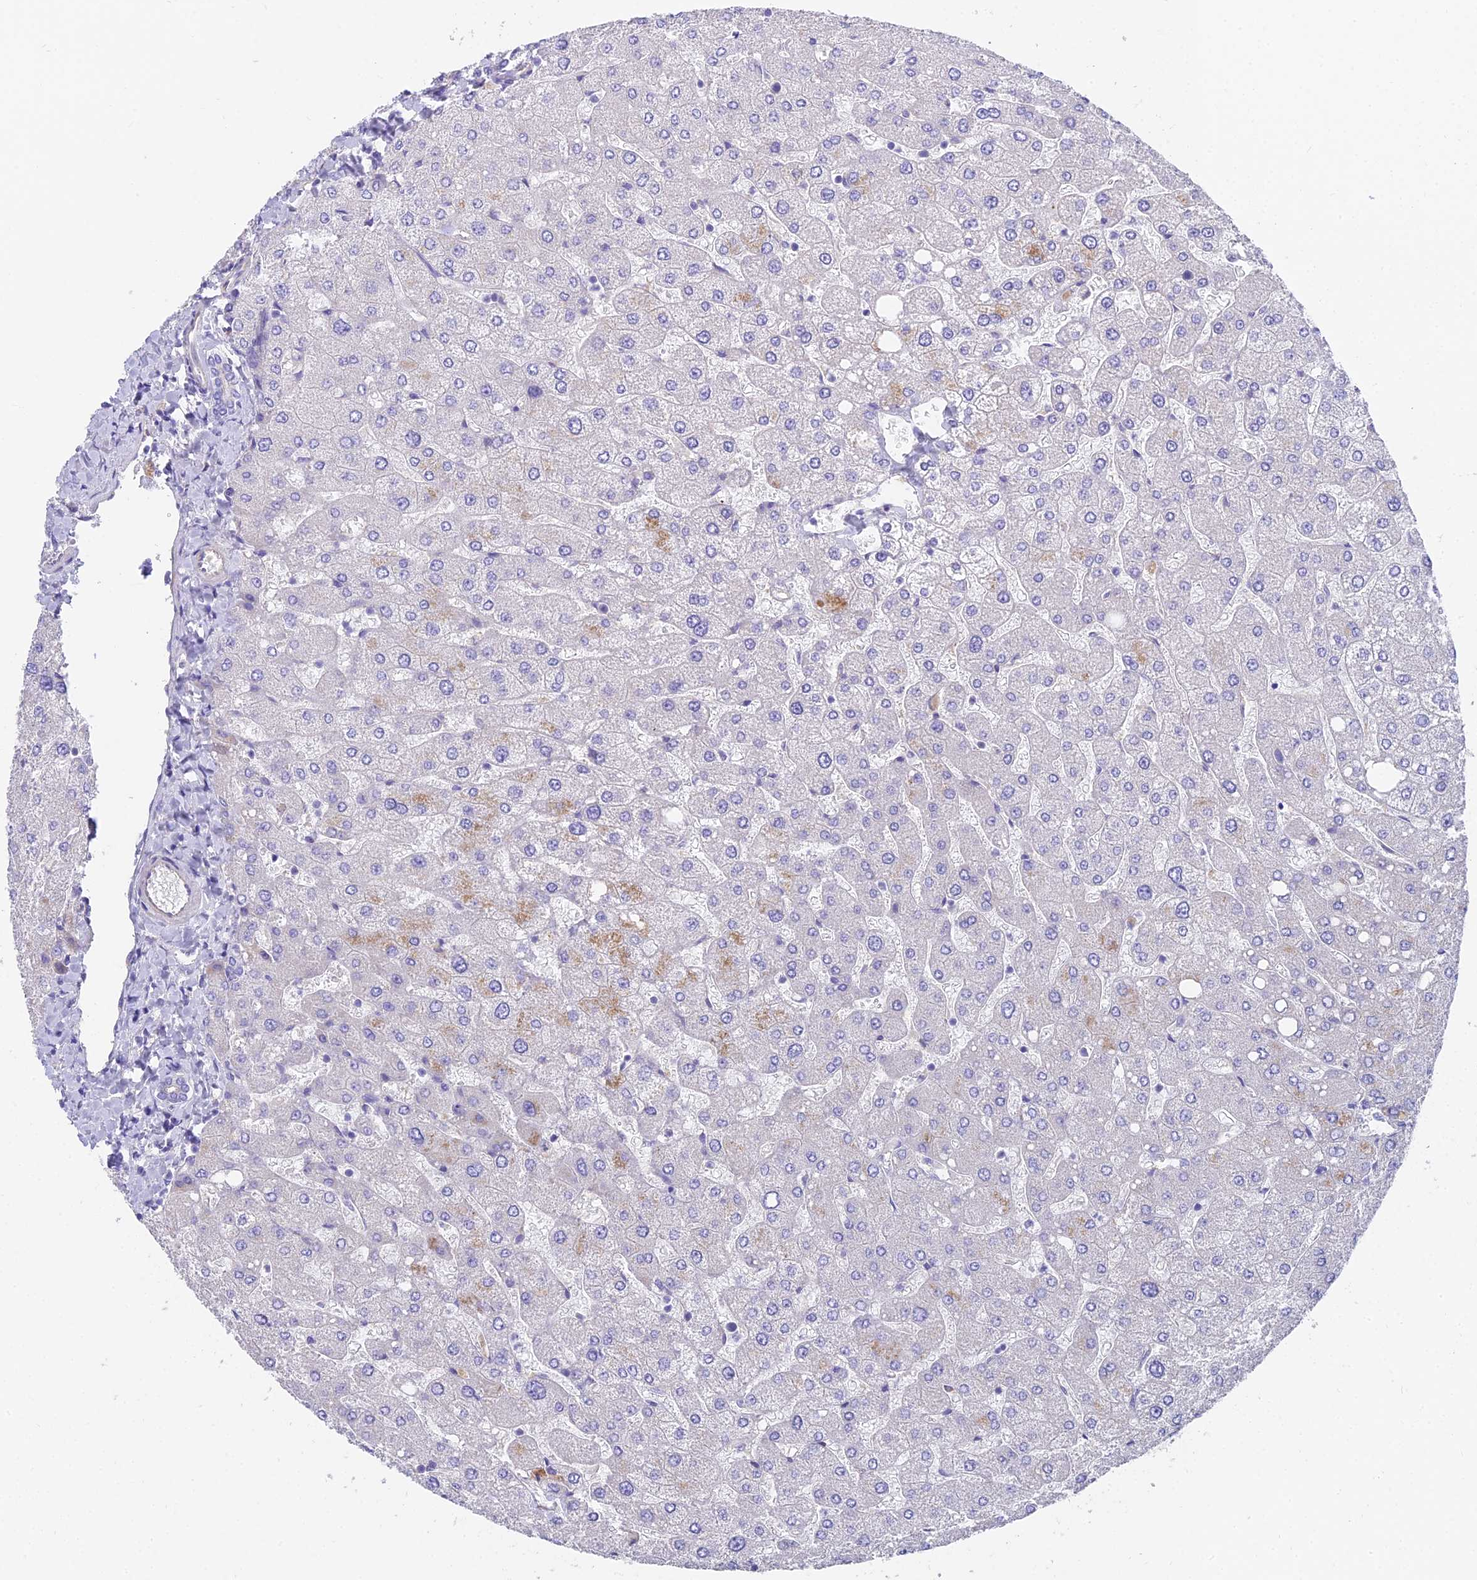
{"staining": {"intensity": "negative", "quantity": "none", "location": "none"}, "tissue": "liver", "cell_type": "Cholangiocytes", "image_type": "normal", "snomed": [{"axis": "morphology", "description": "Normal tissue, NOS"}, {"axis": "topography", "description": "Liver"}], "caption": "There is no significant positivity in cholangiocytes of liver. The staining is performed using DAB (3,3'-diaminobenzidine) brown chromogen with nuclei counter-stained in using hematoxylin.", "gene": "FAM168B", "patient": {"sex": "male", "age": 55}}